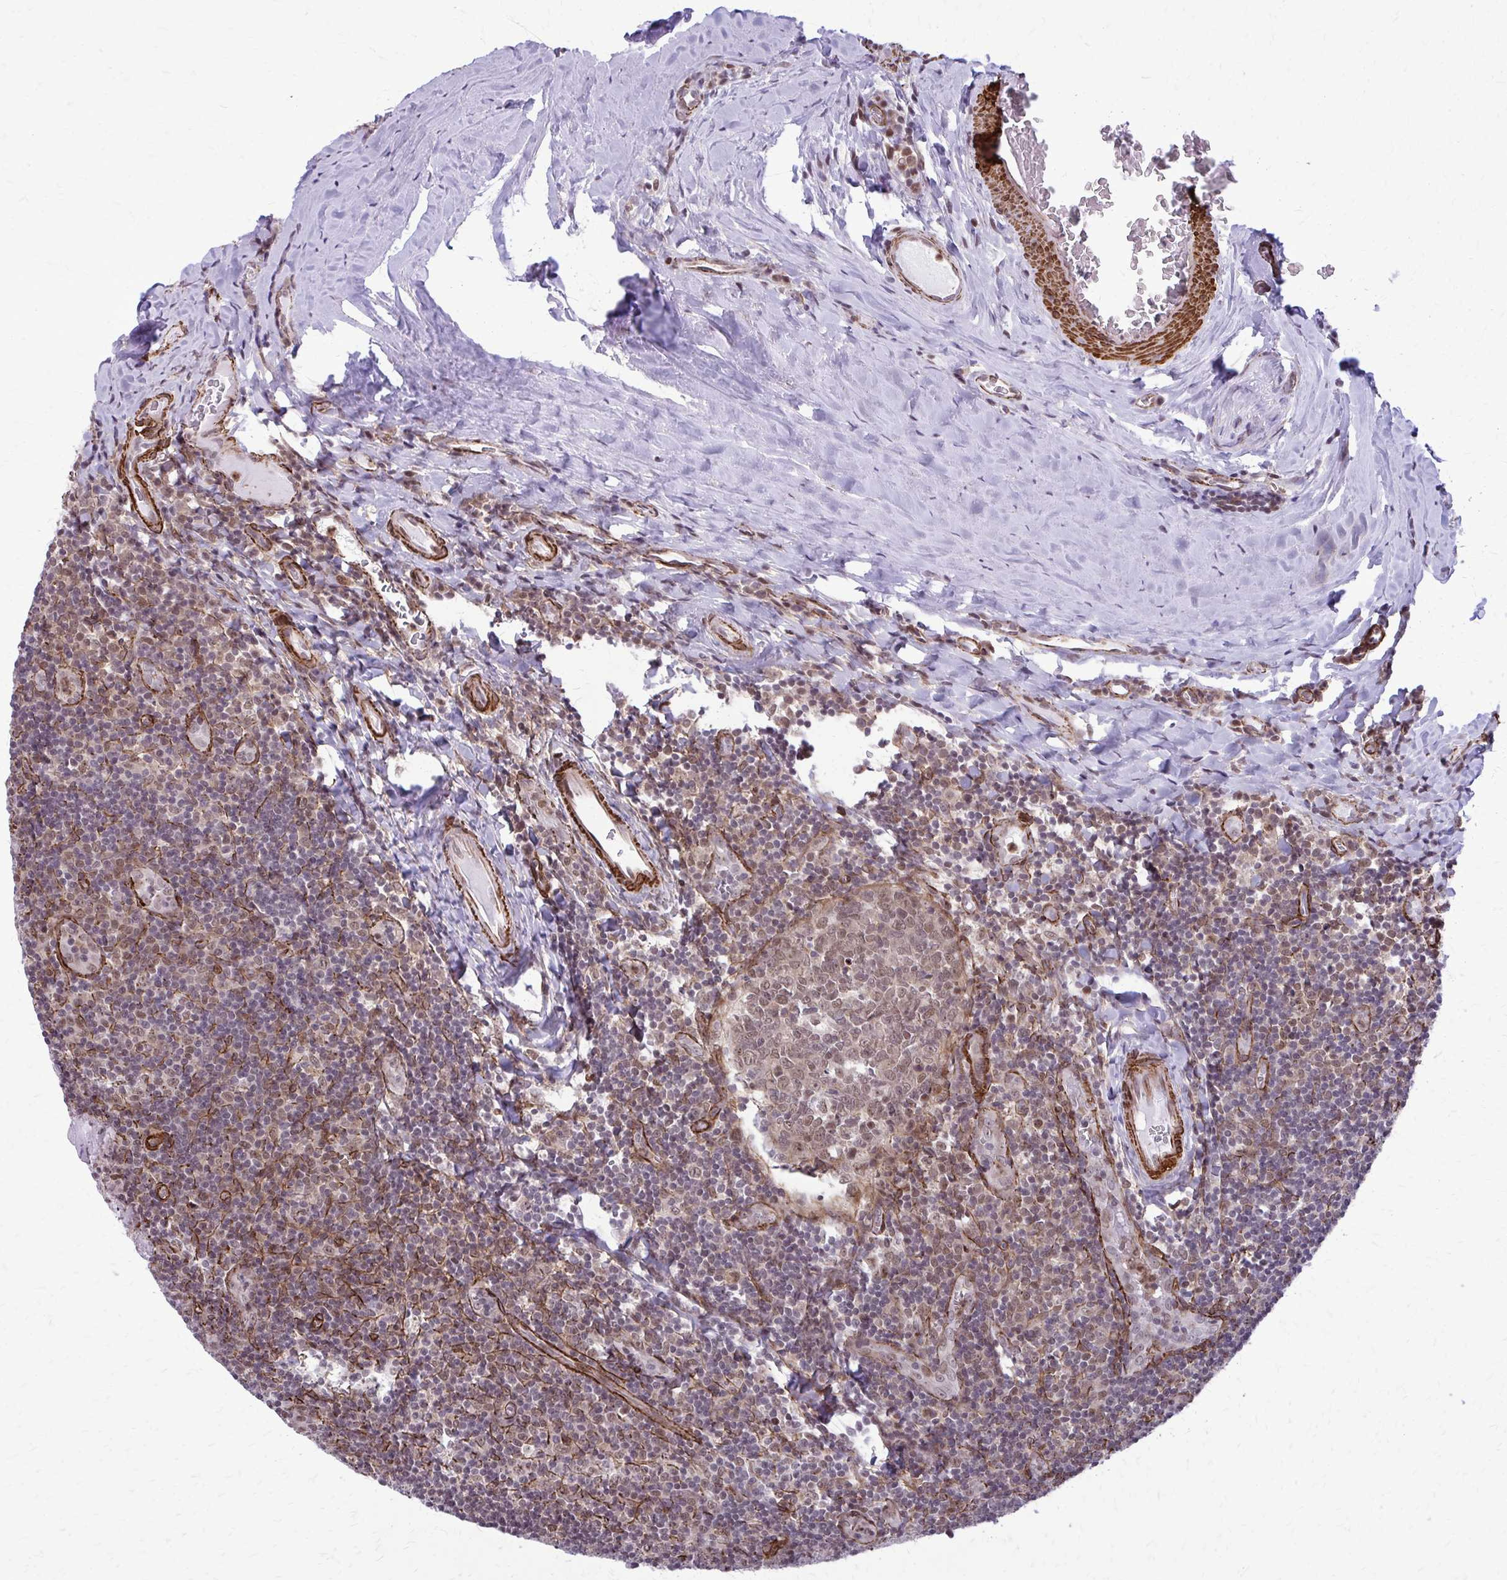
{"staining": {"intensity": "moderate", "quantity": "25%-75%", "location": "nuclear"}, "tissue": "tonsil", "cell_type": "Germinal center cells", "image_type": "normal", "snomed": [{"axis": "morphology", "description": "Normal tissue, NOS"}, {"axis": "morphology", "description": "Inflammation, NOS"}, {"axis": "topography", "description": "Tonsil"}], "caption": "Moderate nuclear expression for a protein is present in approximately 25%-75% of germinal center cells of unremarkable tonsil using immunohistochemistry.", "gene": "NRBF2", "patient": {"sex": "female", "age": 31}}